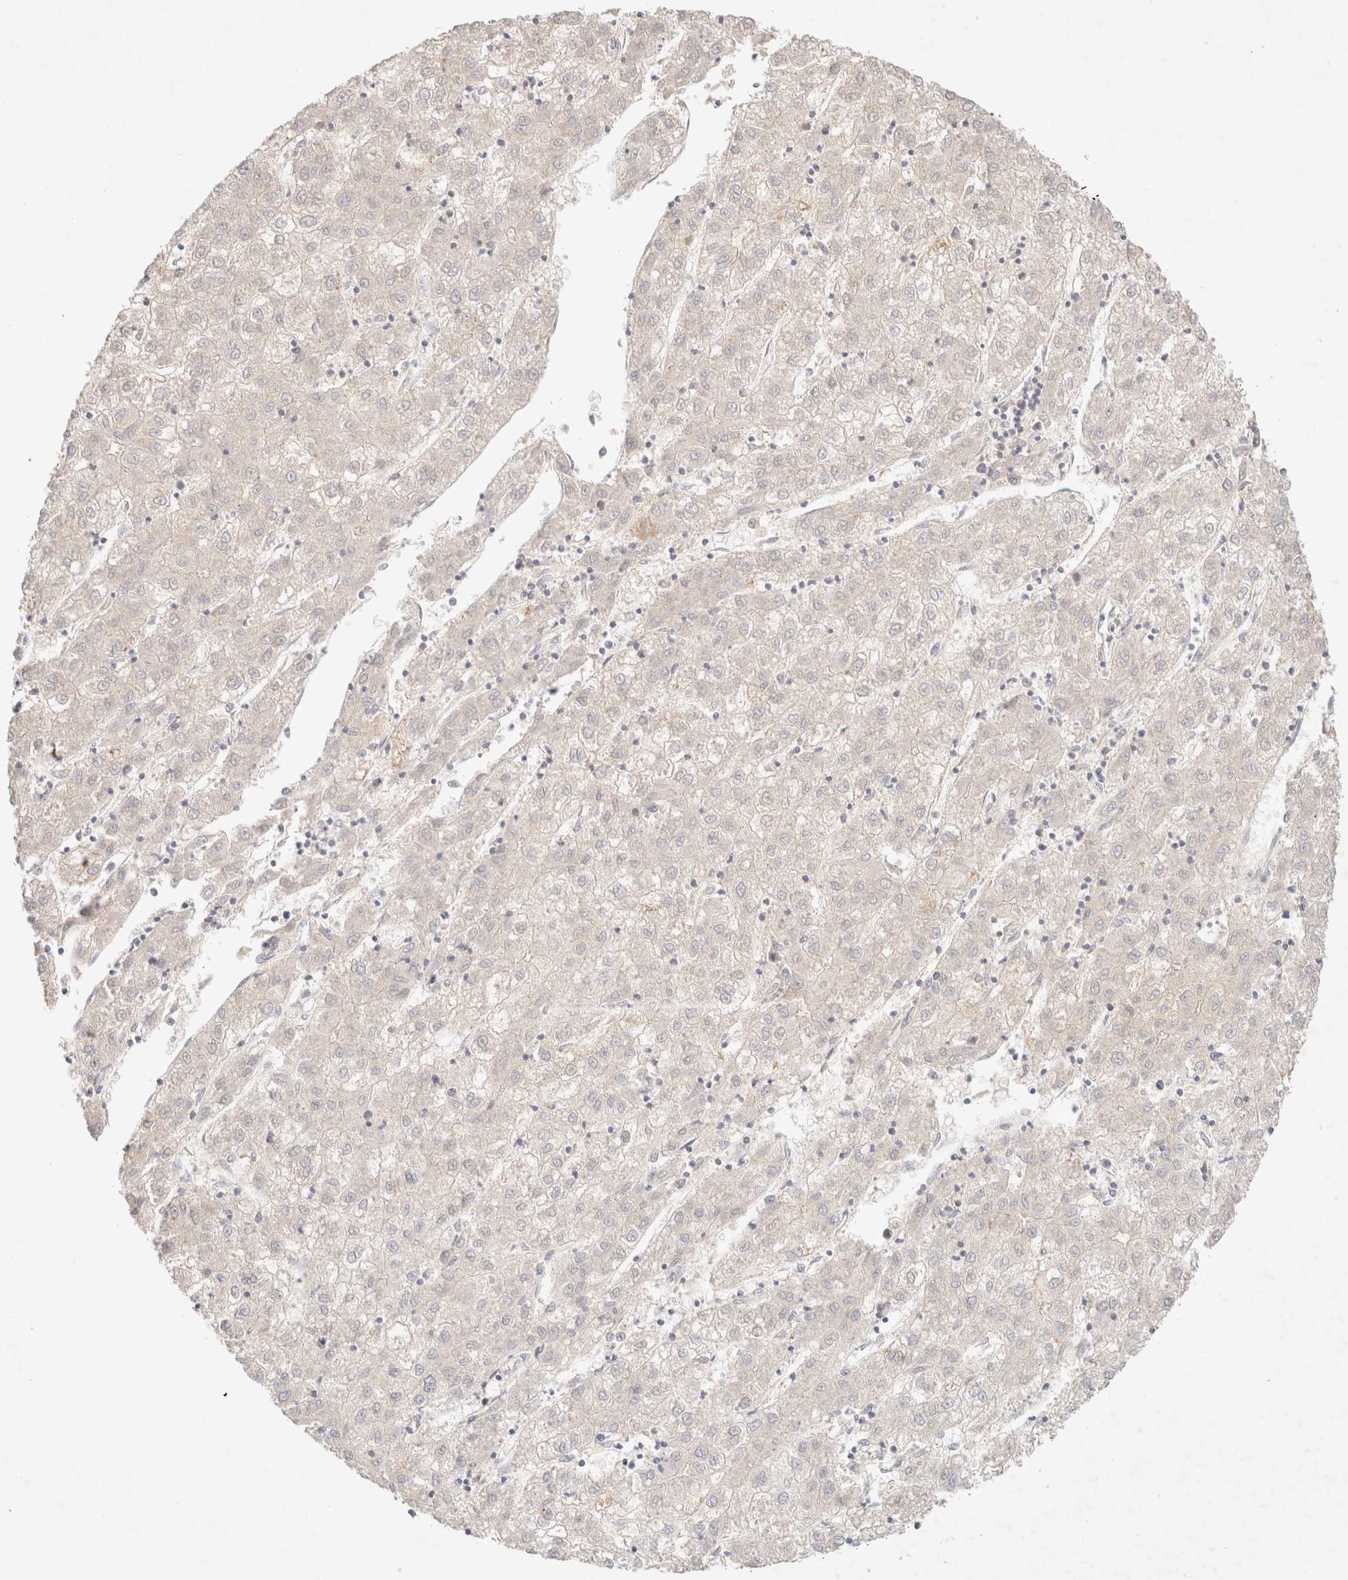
{"staining": {"intensity": "negative", "quantity": "none", "location": "none"}, "tissue": "liver cancer", "cell_type": "Tumor cells", "image_type": "cancer", "snomed": [{"axis": "morphology", "description": "Carcinoma, Hepatocellular, NOS"}, {"axis": "topography", "description": "Liver"}], "caption": "An image of human liver cancer (hepatocellular carcinoma) is negative for staining in tumor cells. (DAB (3,3'-diaminobenzidine) immunohistochemistry (IHC), high magnification).", "gene": "SARM1", "patient": {"sex": "male", "age": 72}}